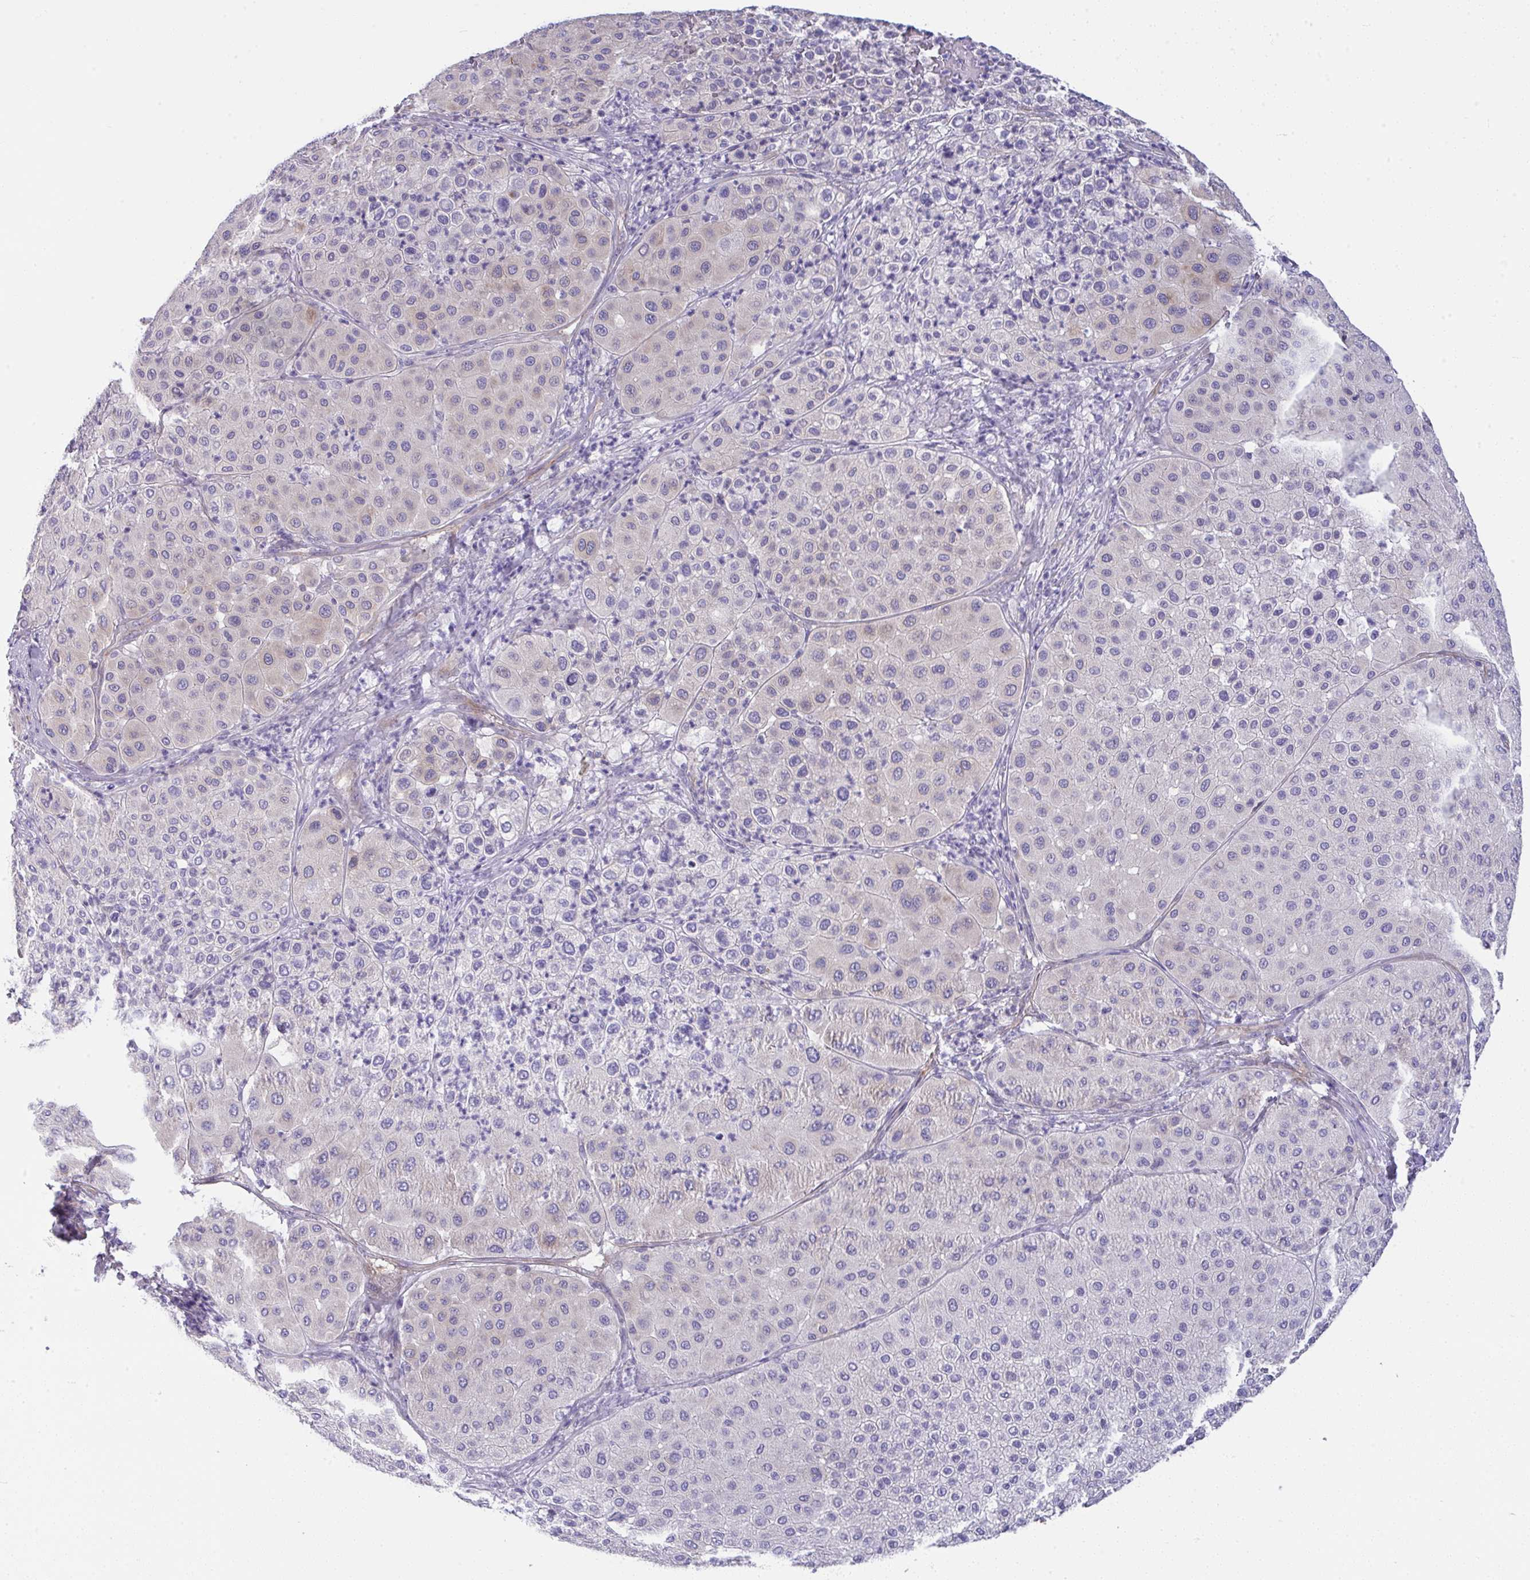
{"staining": {"intensity": "negative", "quantity": "none", "location": "none"}, "tissue": "melanoma", "cell_type": "Tumor cells", "image_type": "cancer", "snomed": [{"axis": "morphology", "description": "Malignant melanoma, Metastatic site"}, {"axis": "topography", "description": "Smooth muscle"}], "caption": "Tumor cells are negative for brown protein staining in malignant melanoma (metastatic site).", "gene": "MYL12A", "patient": {"sex": "male", "age": 41}}